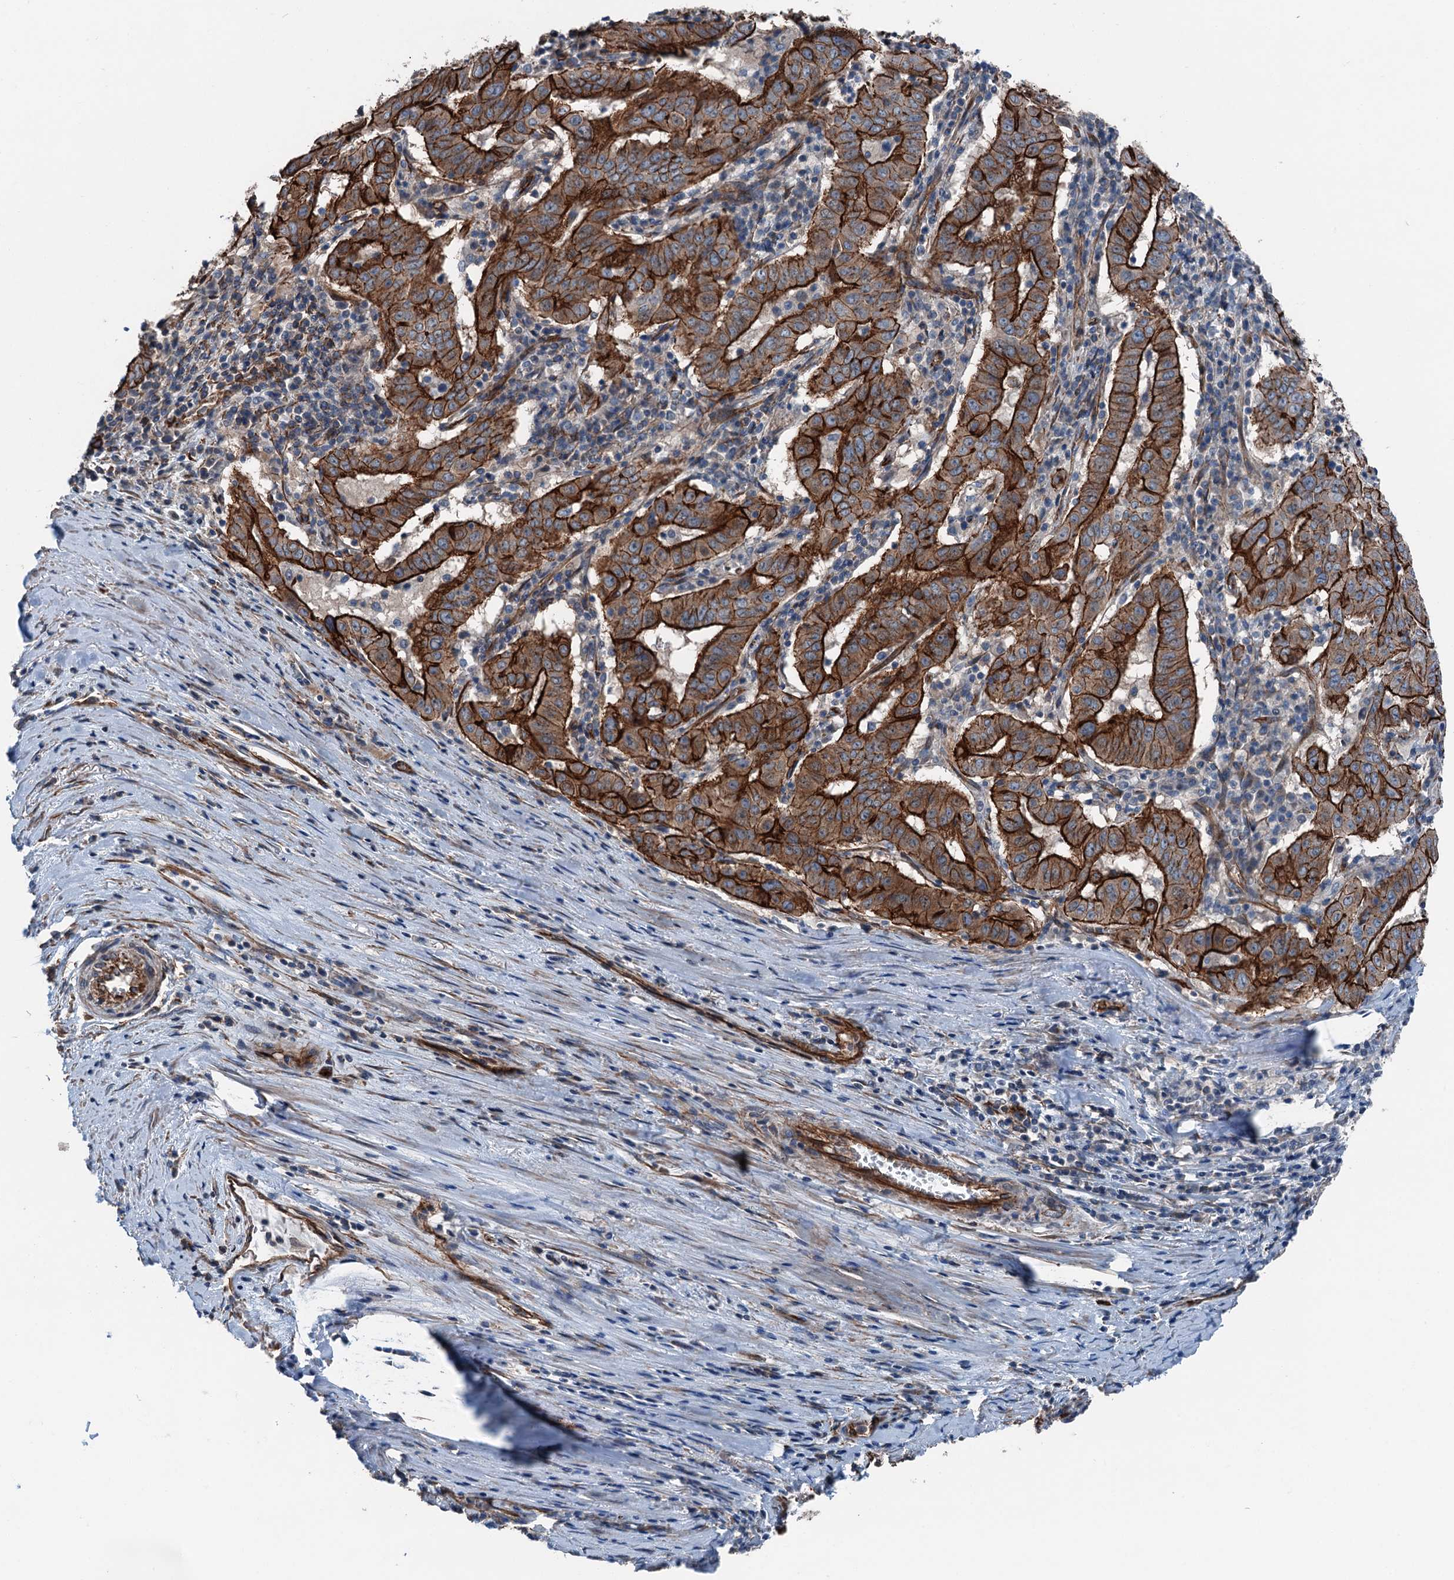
{"staining": {"intensity": "strong", "quantity": ">75%", "location": "cytoplasmic/membranous"}, "tissue": "pancreatic cancer", "cell_type": "Tumor cells", "image_type": "cancer", "snomed": [{"axis": "morphology", "description": "Adenocarcinoma, NOS"}, {"axis": "topography", "description": "Pancreas"}], "caption": "This is an image of IHC staining of pancreatic cancer (adenocarcinoma), which shows strong positivity in the cytoplasmic/membranous of tumor cells.", "gene": "NMRAL1", "patient": {"sex": "male", "age": 63}}